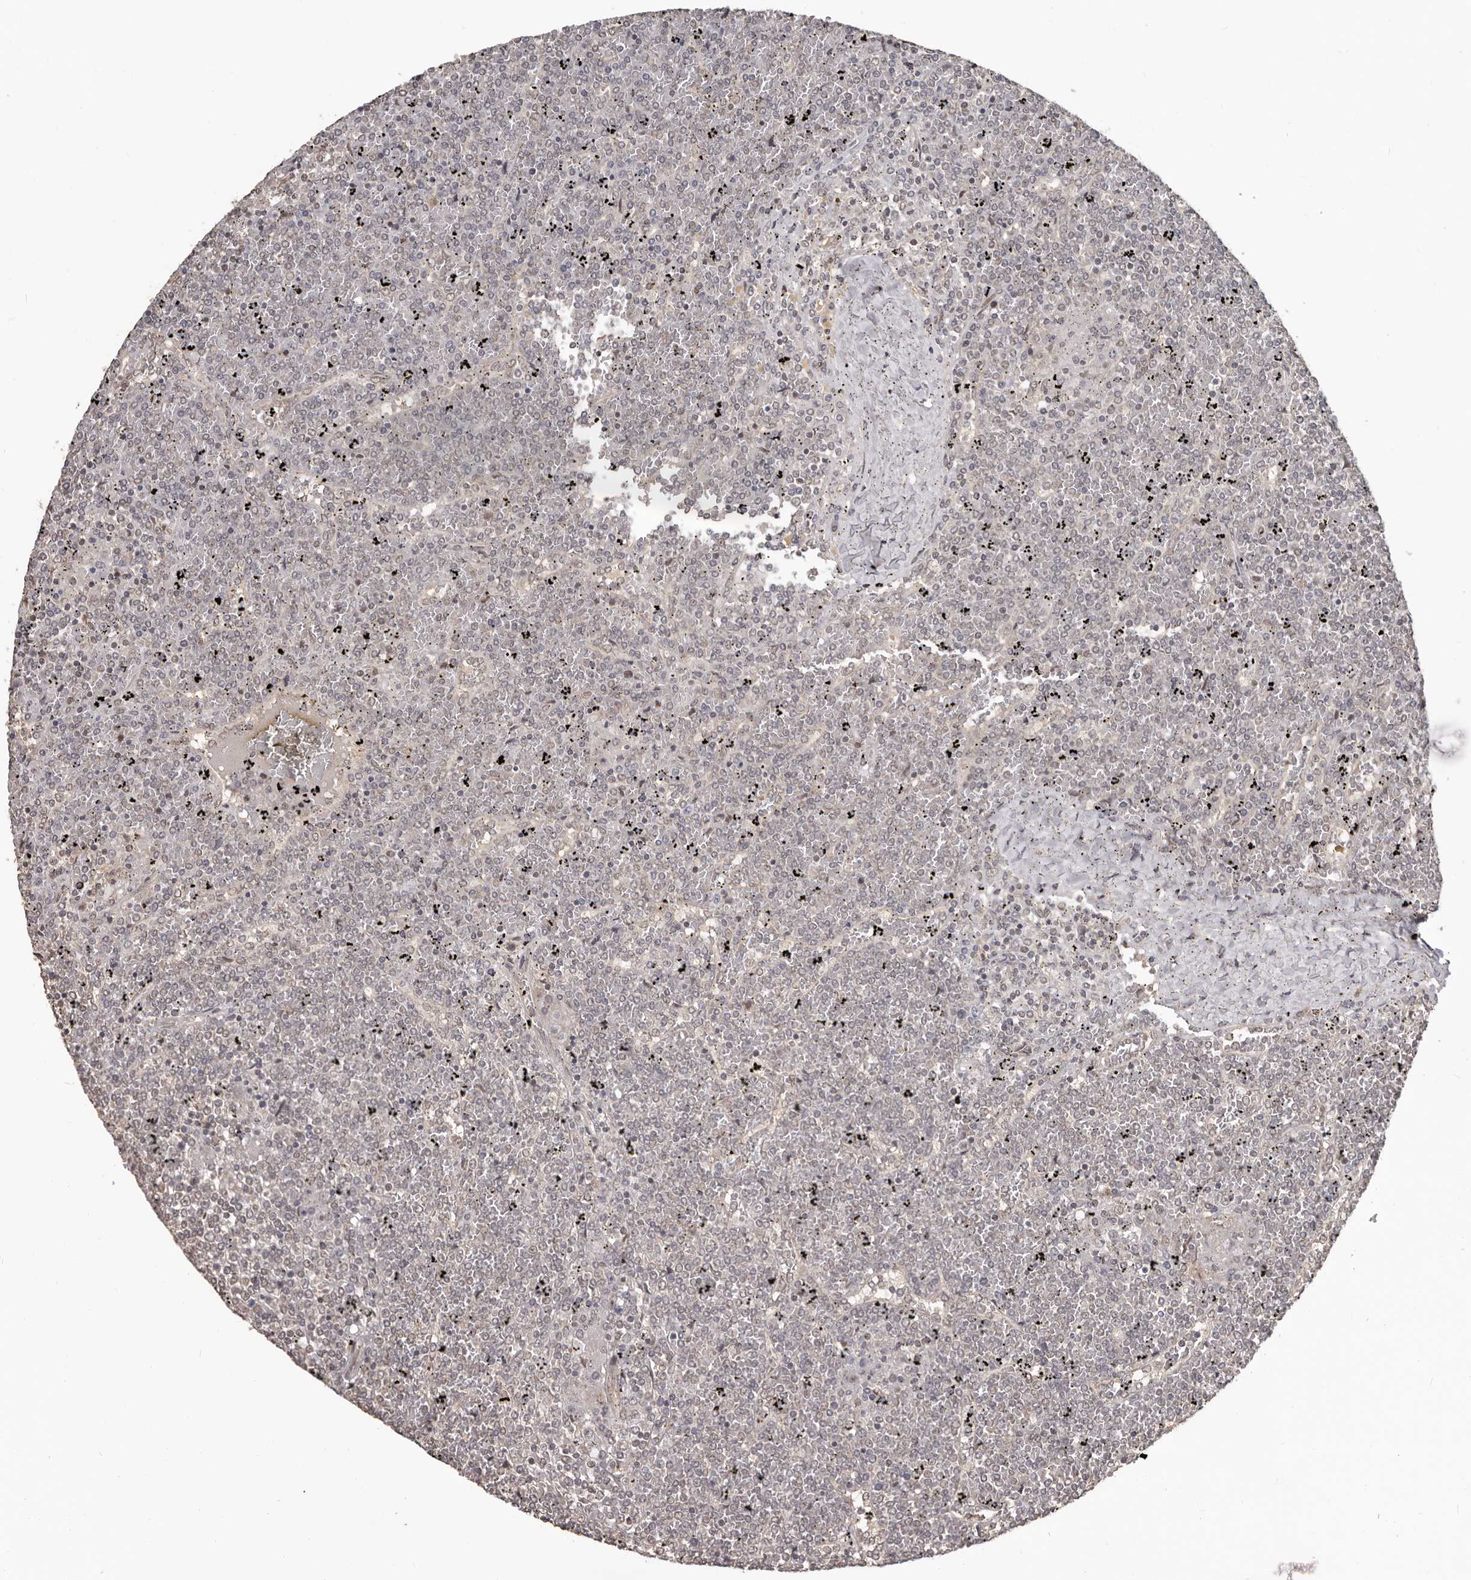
{"staining": {"intensity": "weak", "quantity": "25%-75%", "location": "nuclear"}, "tissue": "lymphoma", "cell_type": "Tumor cells", "image_type": "cancer", "snomed": [{"axis": "morphology", "description": "Malignant lymphoma, non-Hodgkin's type, Low grade"}, {"axis": "topography", "description": "Spleen"}], "caption": "Lymphoma stained for a protein (brown) shows weak nuclear positive expression in approximately 25%-75% of tumor cells.", "gene": "ZFP14", "patient": {"sex": "female", "age": 19}}